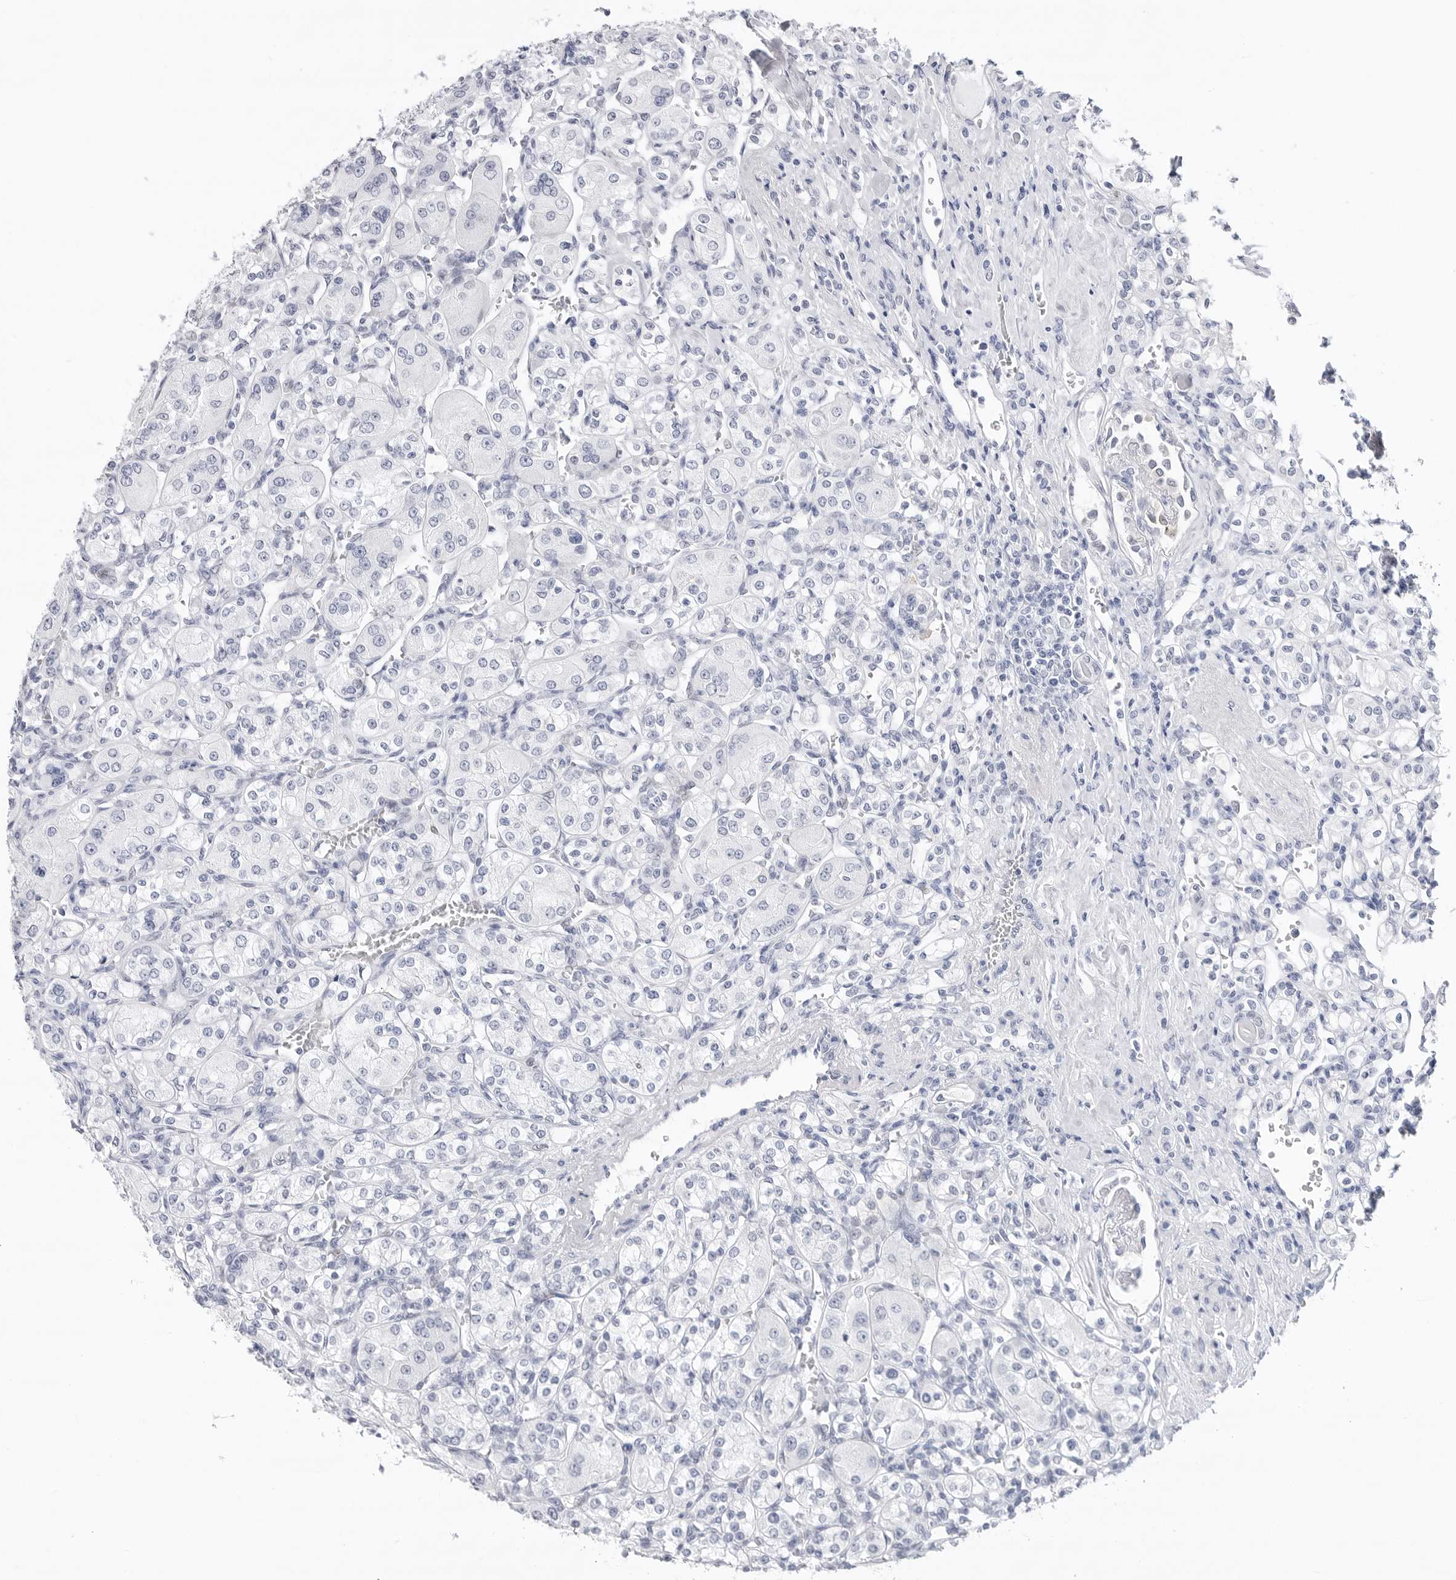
{"staining": {"intensity": "negative", "quantity": "none", "location": "none"}, "tissue": "renal cancer", "cell_type": "Tumor cells", "image_type": "cancer", "snomed": [{"axis": "morphology", "description": "Adenocarcinoma, NOS"}, {"axis": "topography", "description": "Kidney"}], "caption": "Immunohistochemistry histopathology image of human adenocarcinoma (renal) stained for a protein (brown), which exhibits no staining in tumor cells.", "gene": "SLC19A1", "patient": {"sex": "male", "age": 77}}